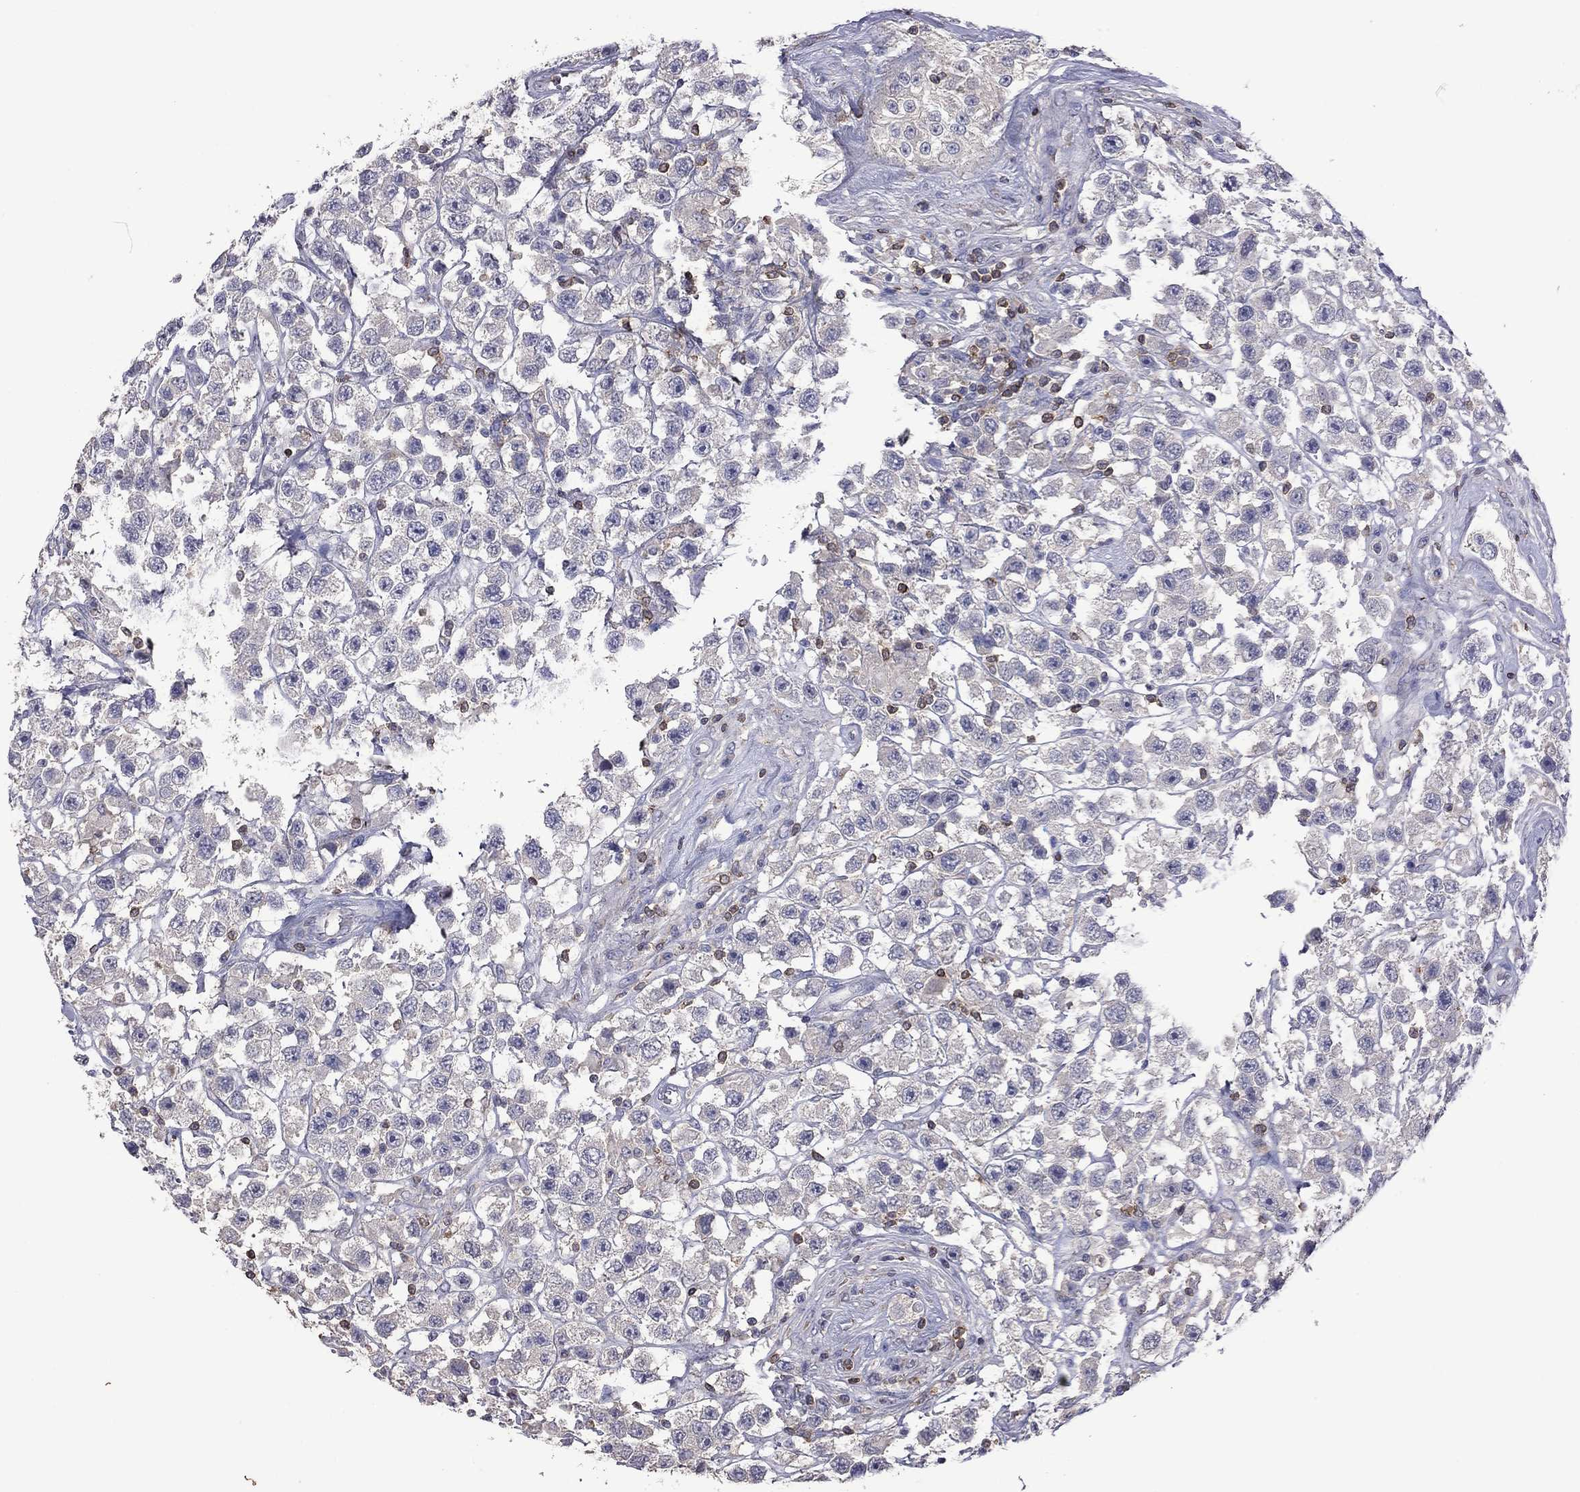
{"staining": {"intensity": "negative", "quantity": "none", "location": "none"}, "tissue": "testis cancer", "cell_type": "Tumor cells", "image_type": "cancer", "snomed": [{"axis": "morphology", "description": "Seminoma, NOS"}, {"axis": "topography", "description": "Testis"}], "caption": "Tumor cells are negative for brown protein staining in testis seminoma. Brightfield microscopy of IHC stained with DAB (brown) and hematoxylin (blue), captured at high magnification.", "gene": "IPCEF1", "patient": {"sex": "male", "age": 45}}